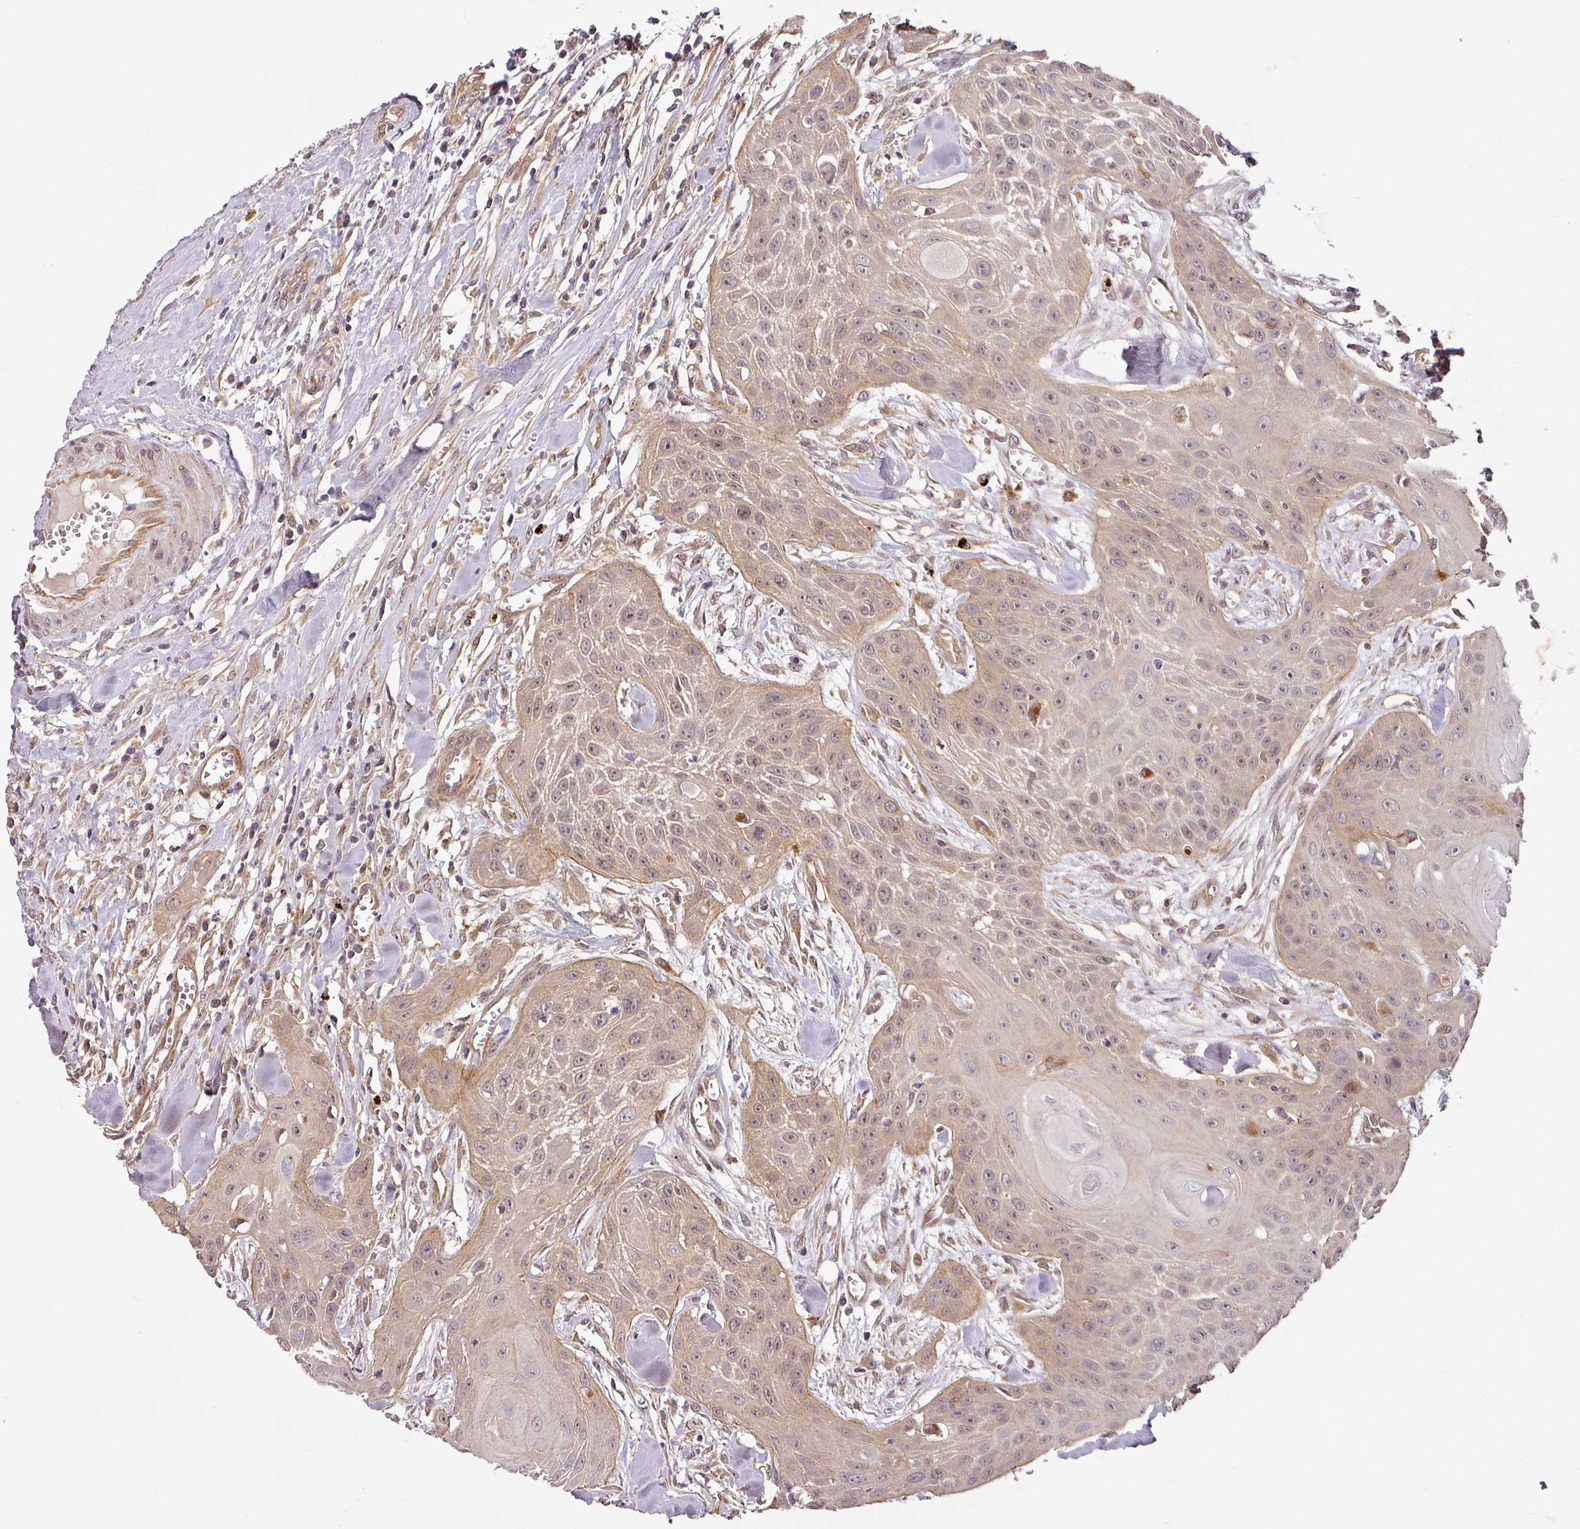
{"staining": {"intensity": "weak", "quantity": ">75%", "location": "cytoplasmic/membranous,nuclear"}, "tissue": "head and neck cancer", "cell_type": "Tumor cells", "image_type": "cancer", "snomed": [{"axis": "morphology", "description": "Squamous cell carcinoma, NOS"}, {"axis": "topography", "description": "Lymph node"}, {"axis": "topography", "description": "Salivary gland"}, {"axis": "topography", "description": "Head-Neck"}], "caption": "Immunohistochemistry micrograph of head and neck cancer stained for a protein (brown), which reveals low levels of weak cytoplasmic/membranous and nuclear positivity in about >75% of tumor cells.", "gene": "DIMT1", "patient": {"sex": "female", "age": 74}}